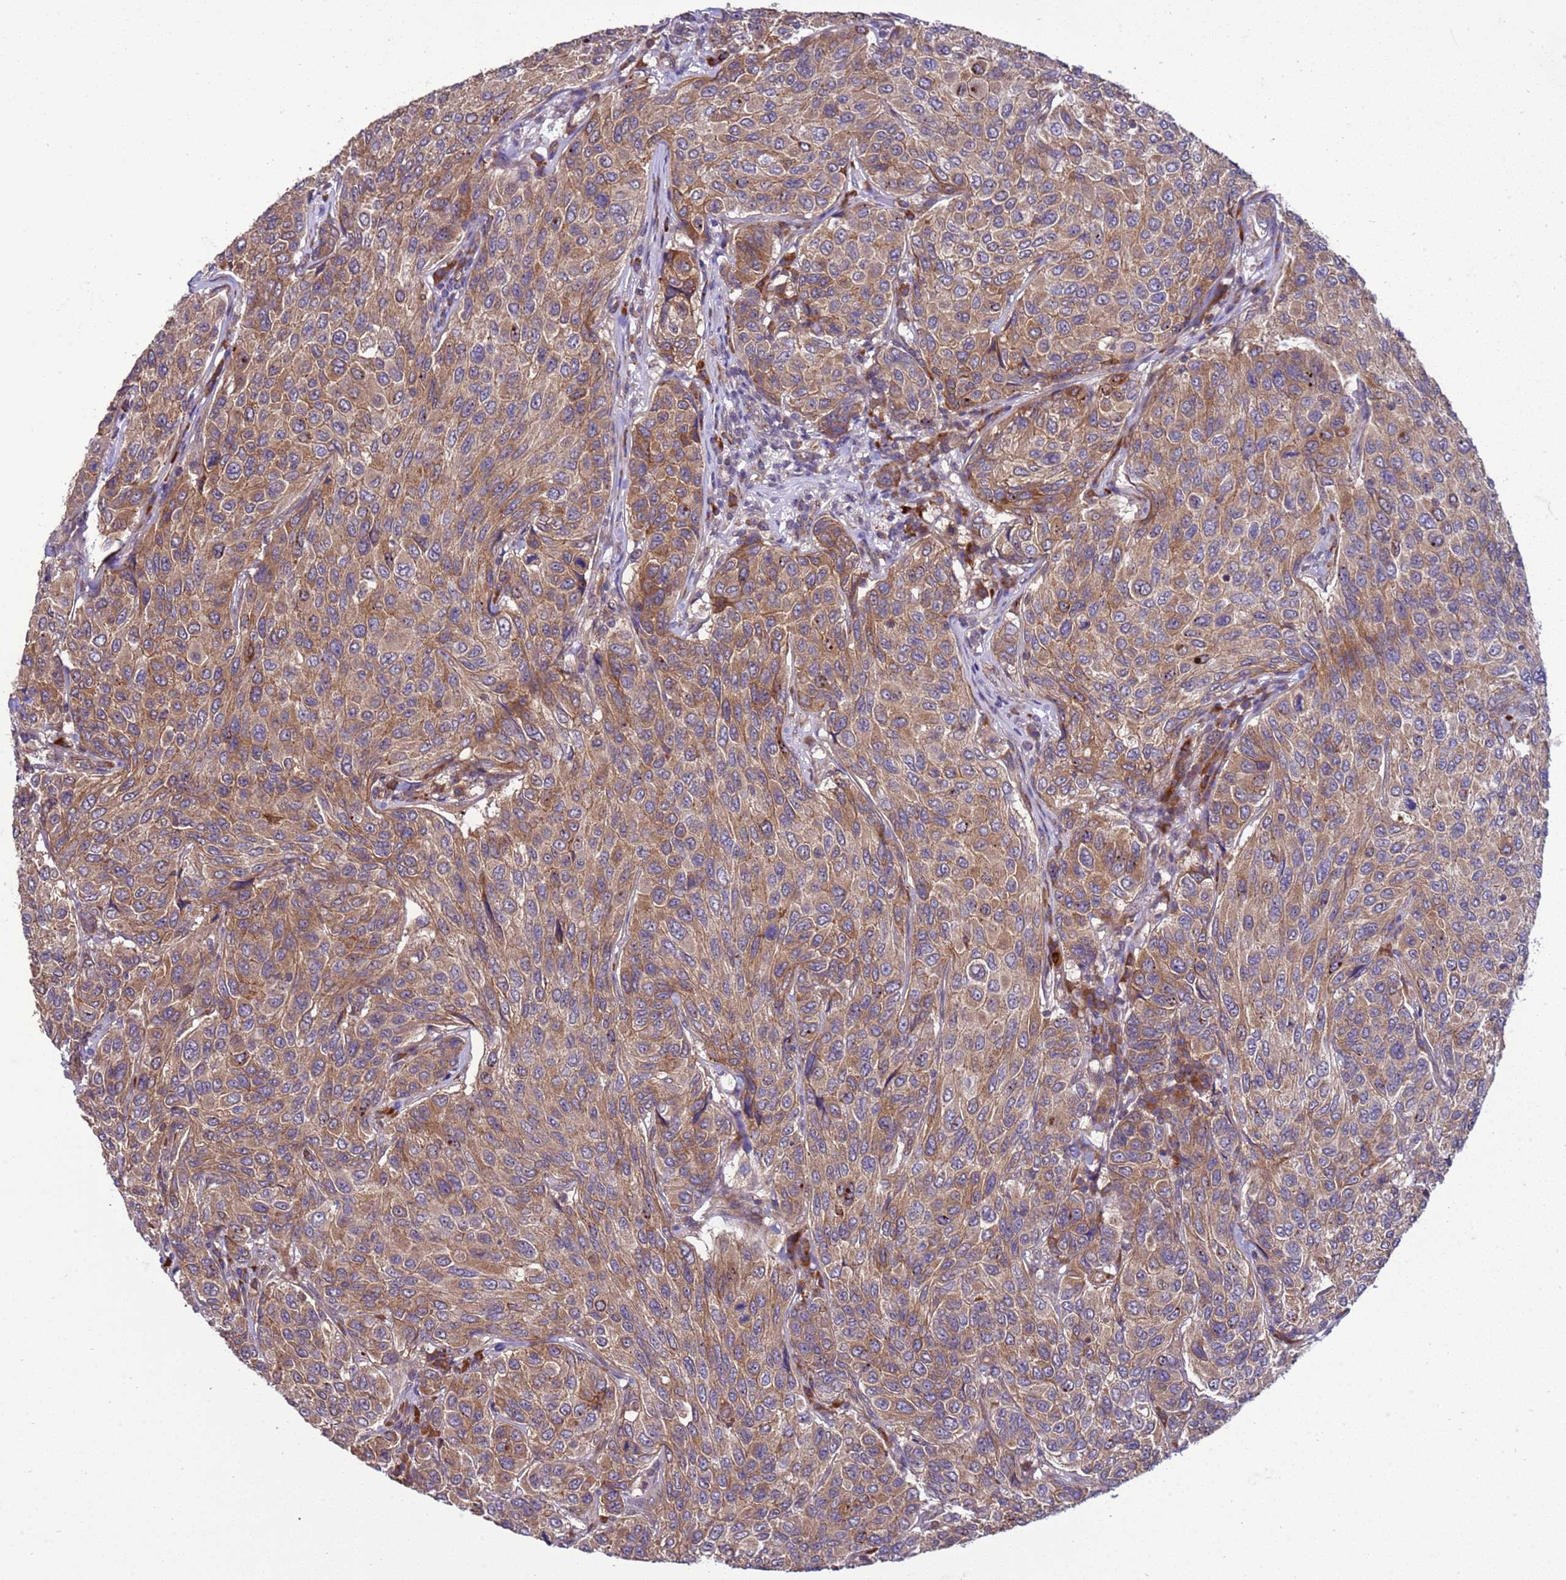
{"staining": {"intensity": "moderate", "quantity": ">75%", "location": "cytoplasmic/membranous"}, "tissue": "breast cancer", "cell_type": "Tumor cells", "image_type": "cancer", "snomed": [{"axis": "morphology", "description": "Duct carcinoma"}, {"axis": "topography", "description": "Breast"}], "caption": "Approximately >75% of tumor cells in human breast infiltrating ductal carcinoma display moderate cytoplasmic/membranous protein positivity as visualized by brown immunohistochemical staining.", "gene": "GEN1", "patient": {"sex": "female", "age": 55}}